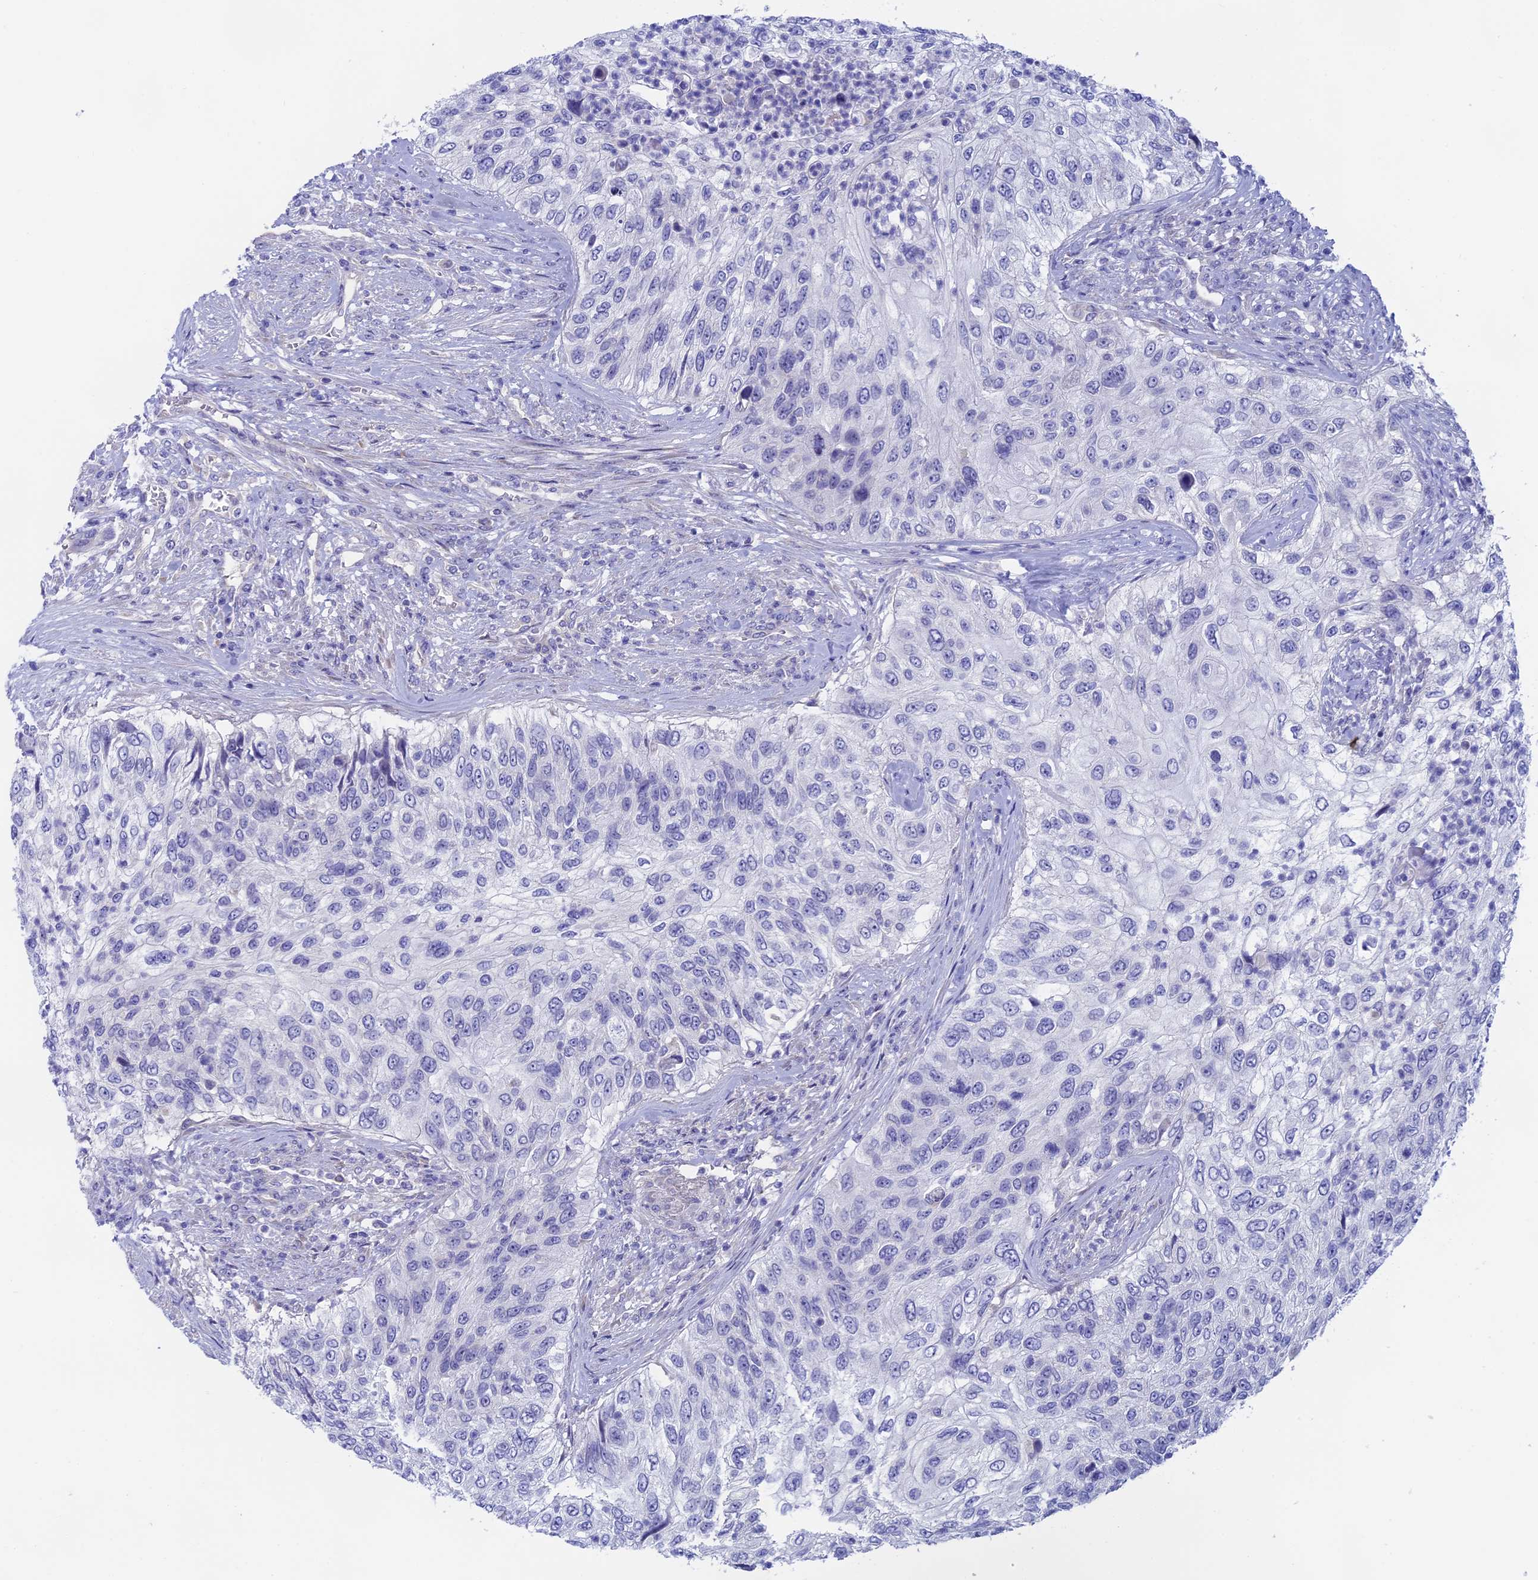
{"staining": {"intensity": "negative", "quantity": "none", "location": "none"}, "tissue": "urothelial cancer", "cell_type": "Tumor cells", "image_type": "cancer", "snomed": [{"axis": "morphology", "description": "Urothelial carcinoma, High grade"}, {"axis": "topography", "description": "Urinary bladder"}], "caption": "High power microscopy micrograph of an immunohistochemistry histopathology image of high-grade urothelial carcinoma, revealing no significant staining in tumor cells. (DAB immunohistochemistry with hematoxylin counter stain).", "gene": "GLB1L", "patient": {"sex": "female", "age": 60}}